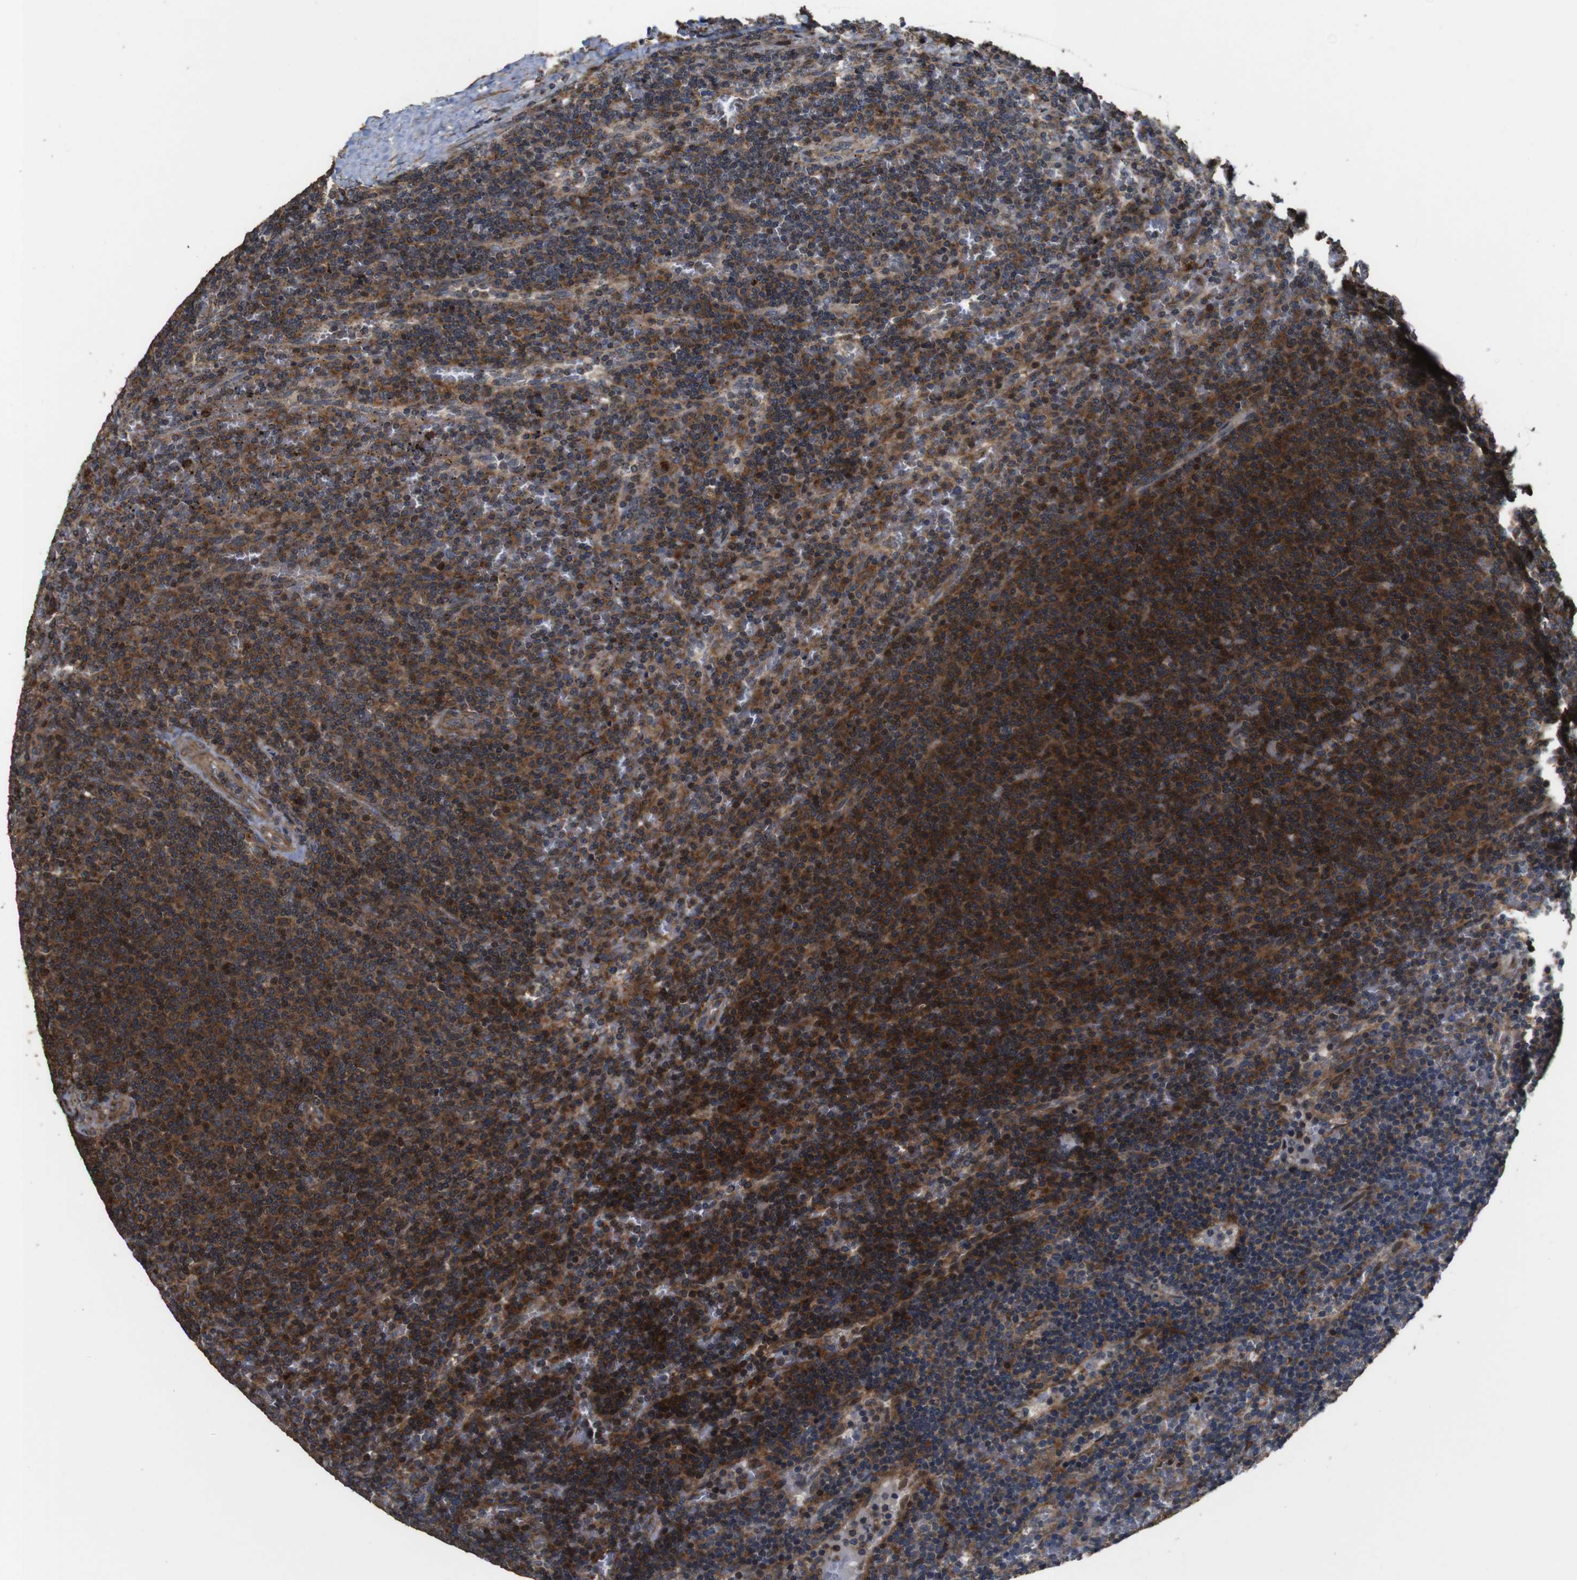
{"staining": {"intensity": "moderate", "quantity": "25%-75%", "location": "cytoplasmic/membranous"}, "tissue": "lymphoma", "cell_type": "Tumor cells", "image_type": "cancer", "snomed": [{"axis": "morphology", "description": "Malignant lymphoma, non-Hodgkin's type, Low grade"}, {"axis": "topography", "description": "Spleen"}], "caption": "Protein expression analysis of lymphoma demonstrates moderate cytoplasmic/membranous expression in approximately 25%-75% of tumor cells.", "gene": "SNN", "patient": {"sex": "female", "age": 50}}